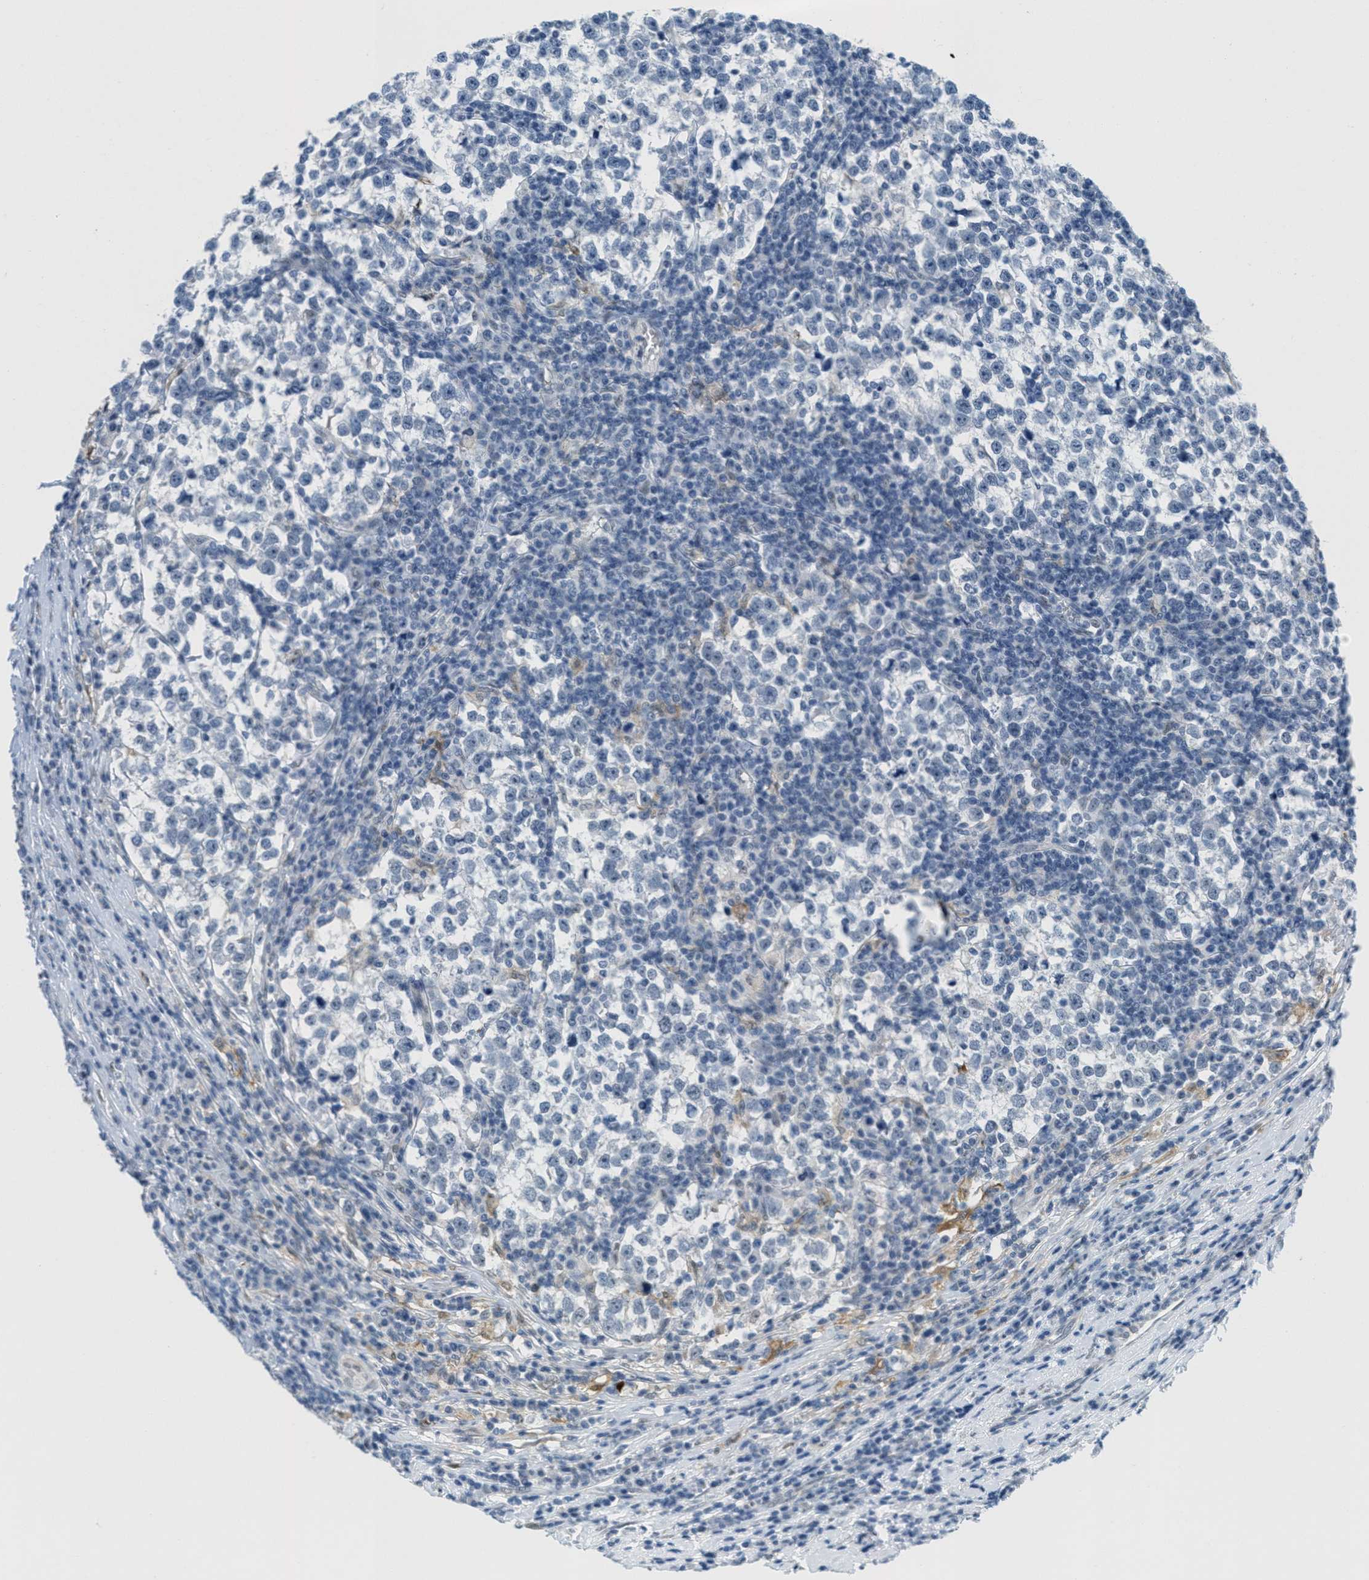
{"staining": {"intensity": "negative", "quantity": "none", "location": "none"}, "tissue": "testis cancer", "cell_type": "Tumor cells", "image_type": "cancer", "snomed": [{"axis": "morphology", "description": "Normal tissue, NOS"}, {"axis": "morphology", "description": "Seminoma, NOS"}, {"axis": "topography", "description": "Testis"}], "caption": "An image of human testis cancer (seminoma) is negative for staining in tumor cells.", "gene": "HS3ST2", "patient": {"sex": "male", "age": 43}}